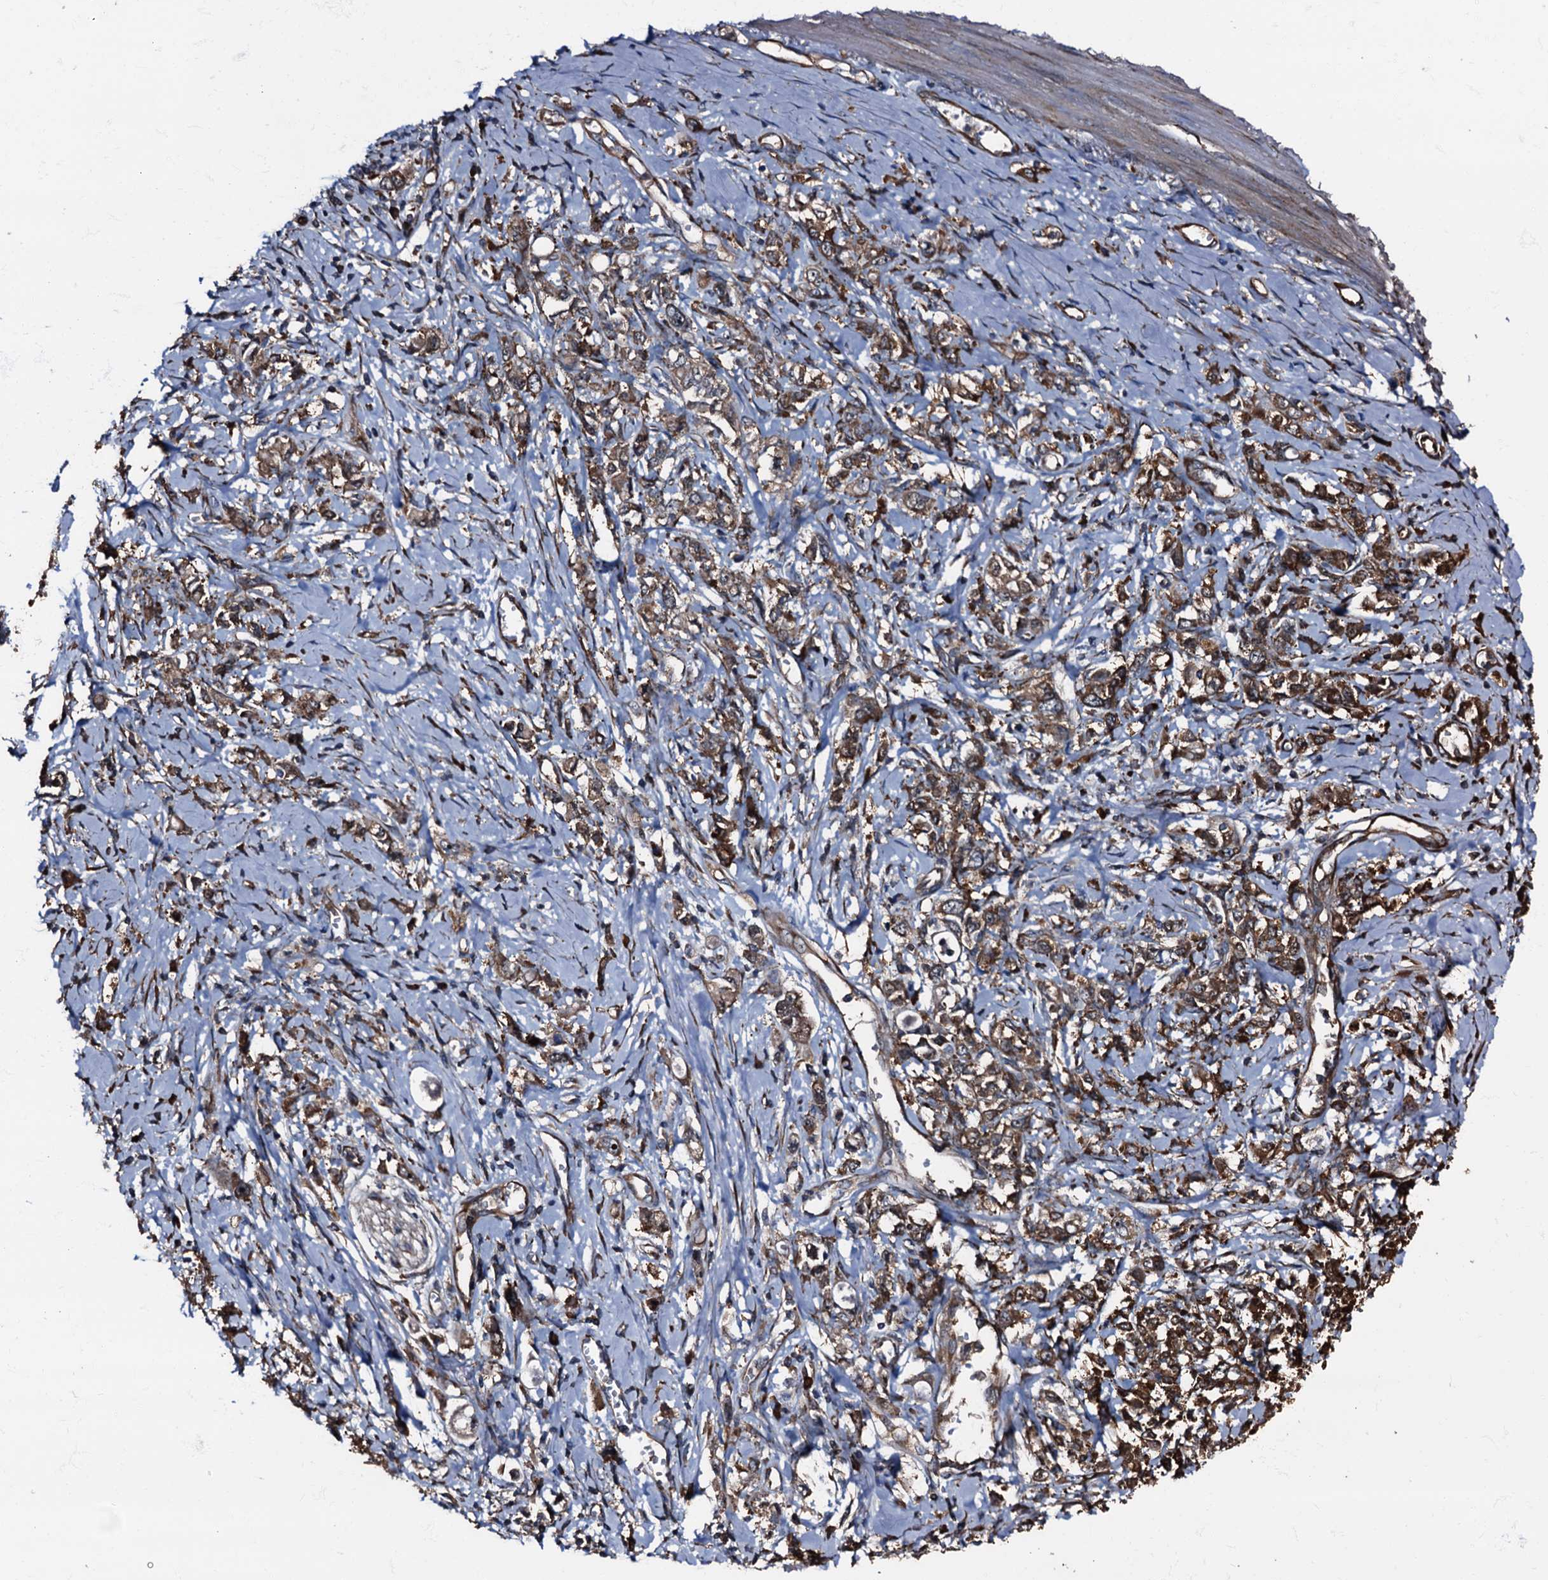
{"staining": {"intensity": "moderate", "quantity": ">75%", "location": "cytoplasmic/membranous"}, "tissue": "stomach cancer", "cell_type": "Tumor cells", "image_type": "cancer", "snomed": [{"axis": "morphology", "description": "Adenocarcinoma, NOS"}, {"axis": "topography", "description": "Stomach"}], "caption": "Human stomach cancer stained with a brown dye demonstrates moderate cytoplasmic/membranous positive positivity in approximately >75% of tumor cells.", "gene": "ATP2C1", "patient": {"sex": "female", "age": 76}}